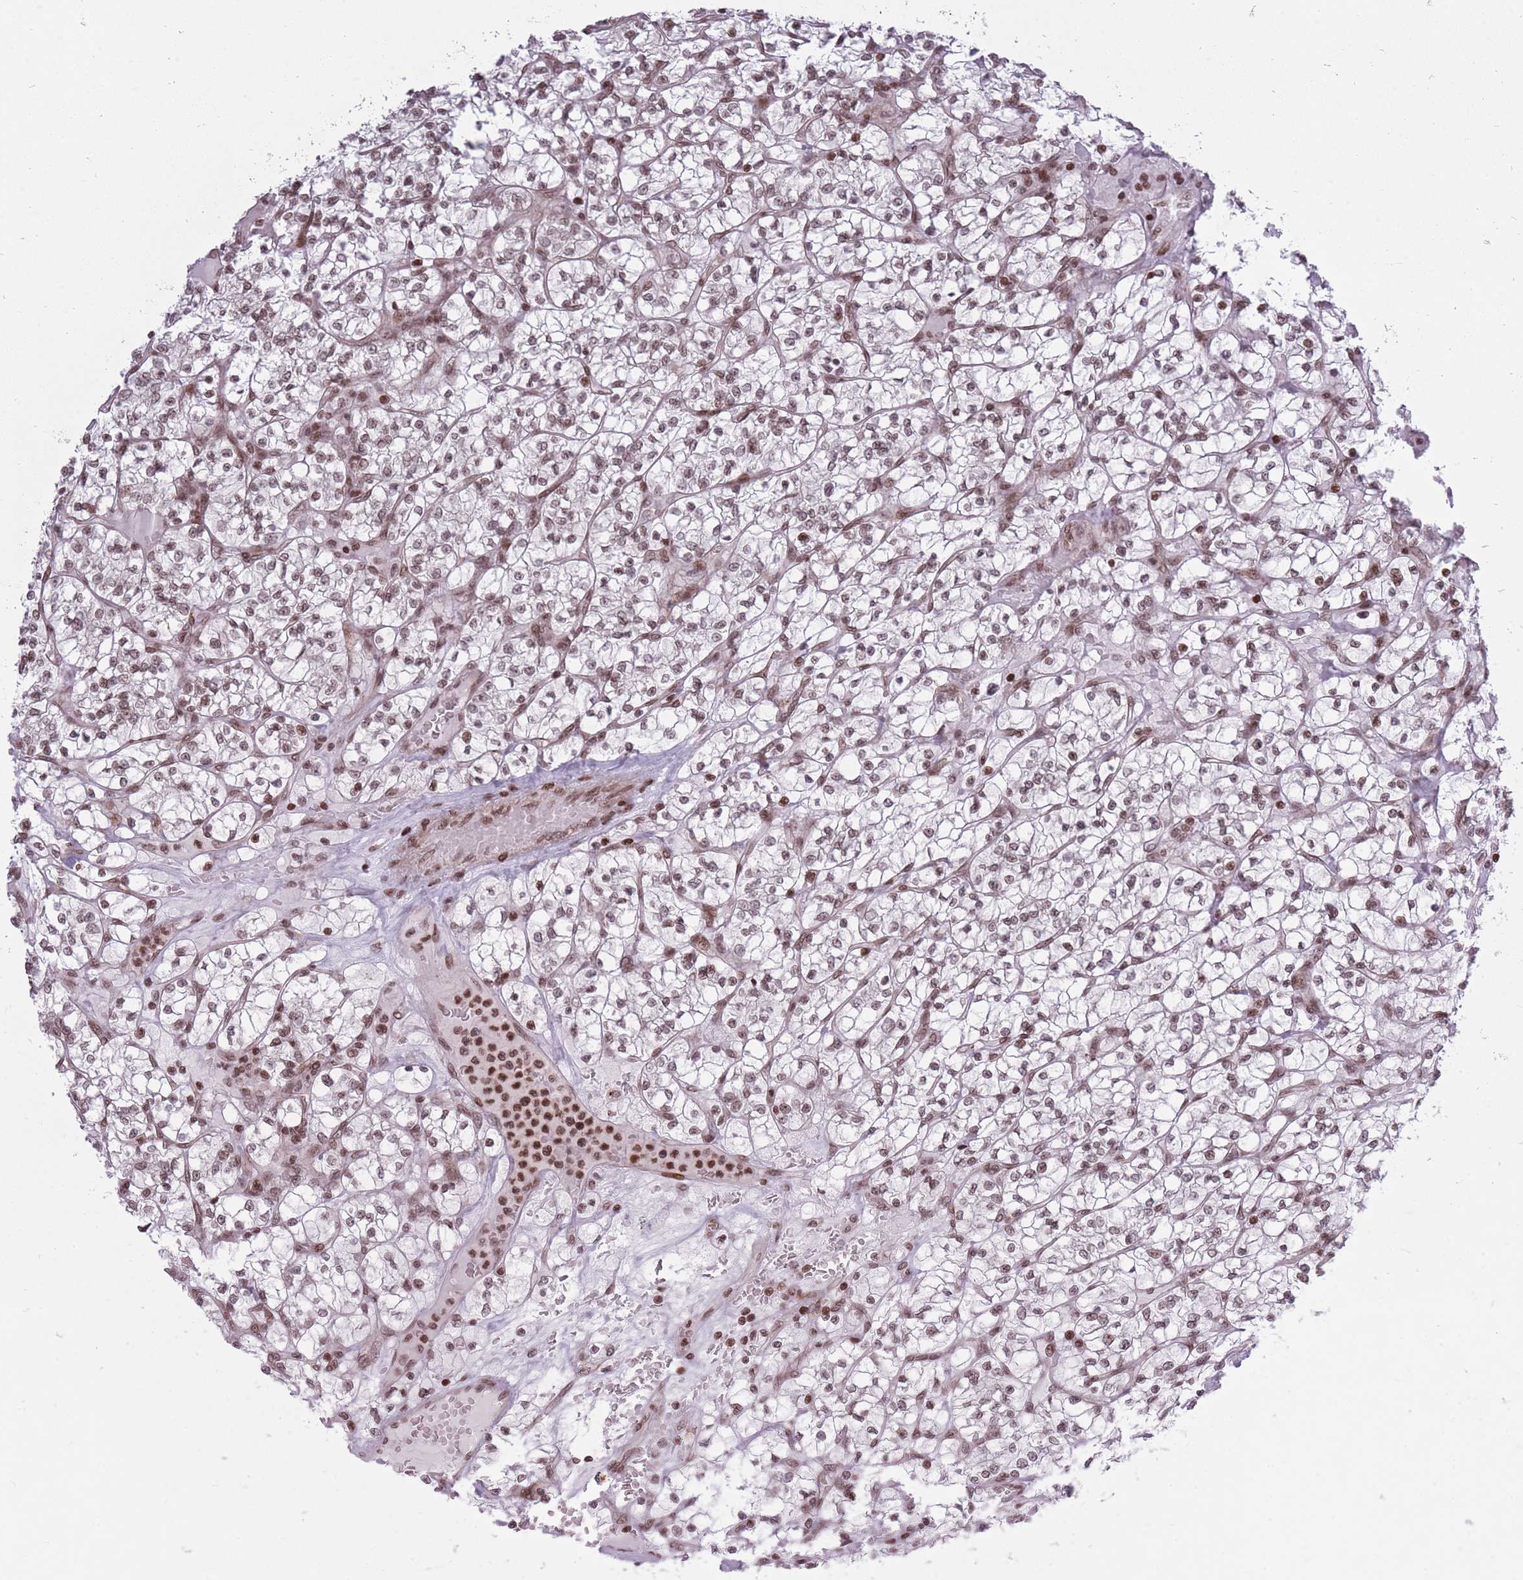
{"staining": {"intensity": "moderate", "quantity": "25%-75%", "location": "nuclear"}, "tissue": "renal cancer", "cell_type": "Tumor cells", "image_type": "cancer", "snomed": [{"axis": "morphology", "description": "Adenocarcinoma, NOS"}, {"axis": "topography", "description": "Kidney"}], "caption": "Immunohistochemical staining of human adenocarcinoma (renal) demonstrates medium levels of moderate nuclear positivity in approximately 25%-75% of tumor cells.", "gene": "TMC6", "patient": {"sex": "female", "age": 64}}